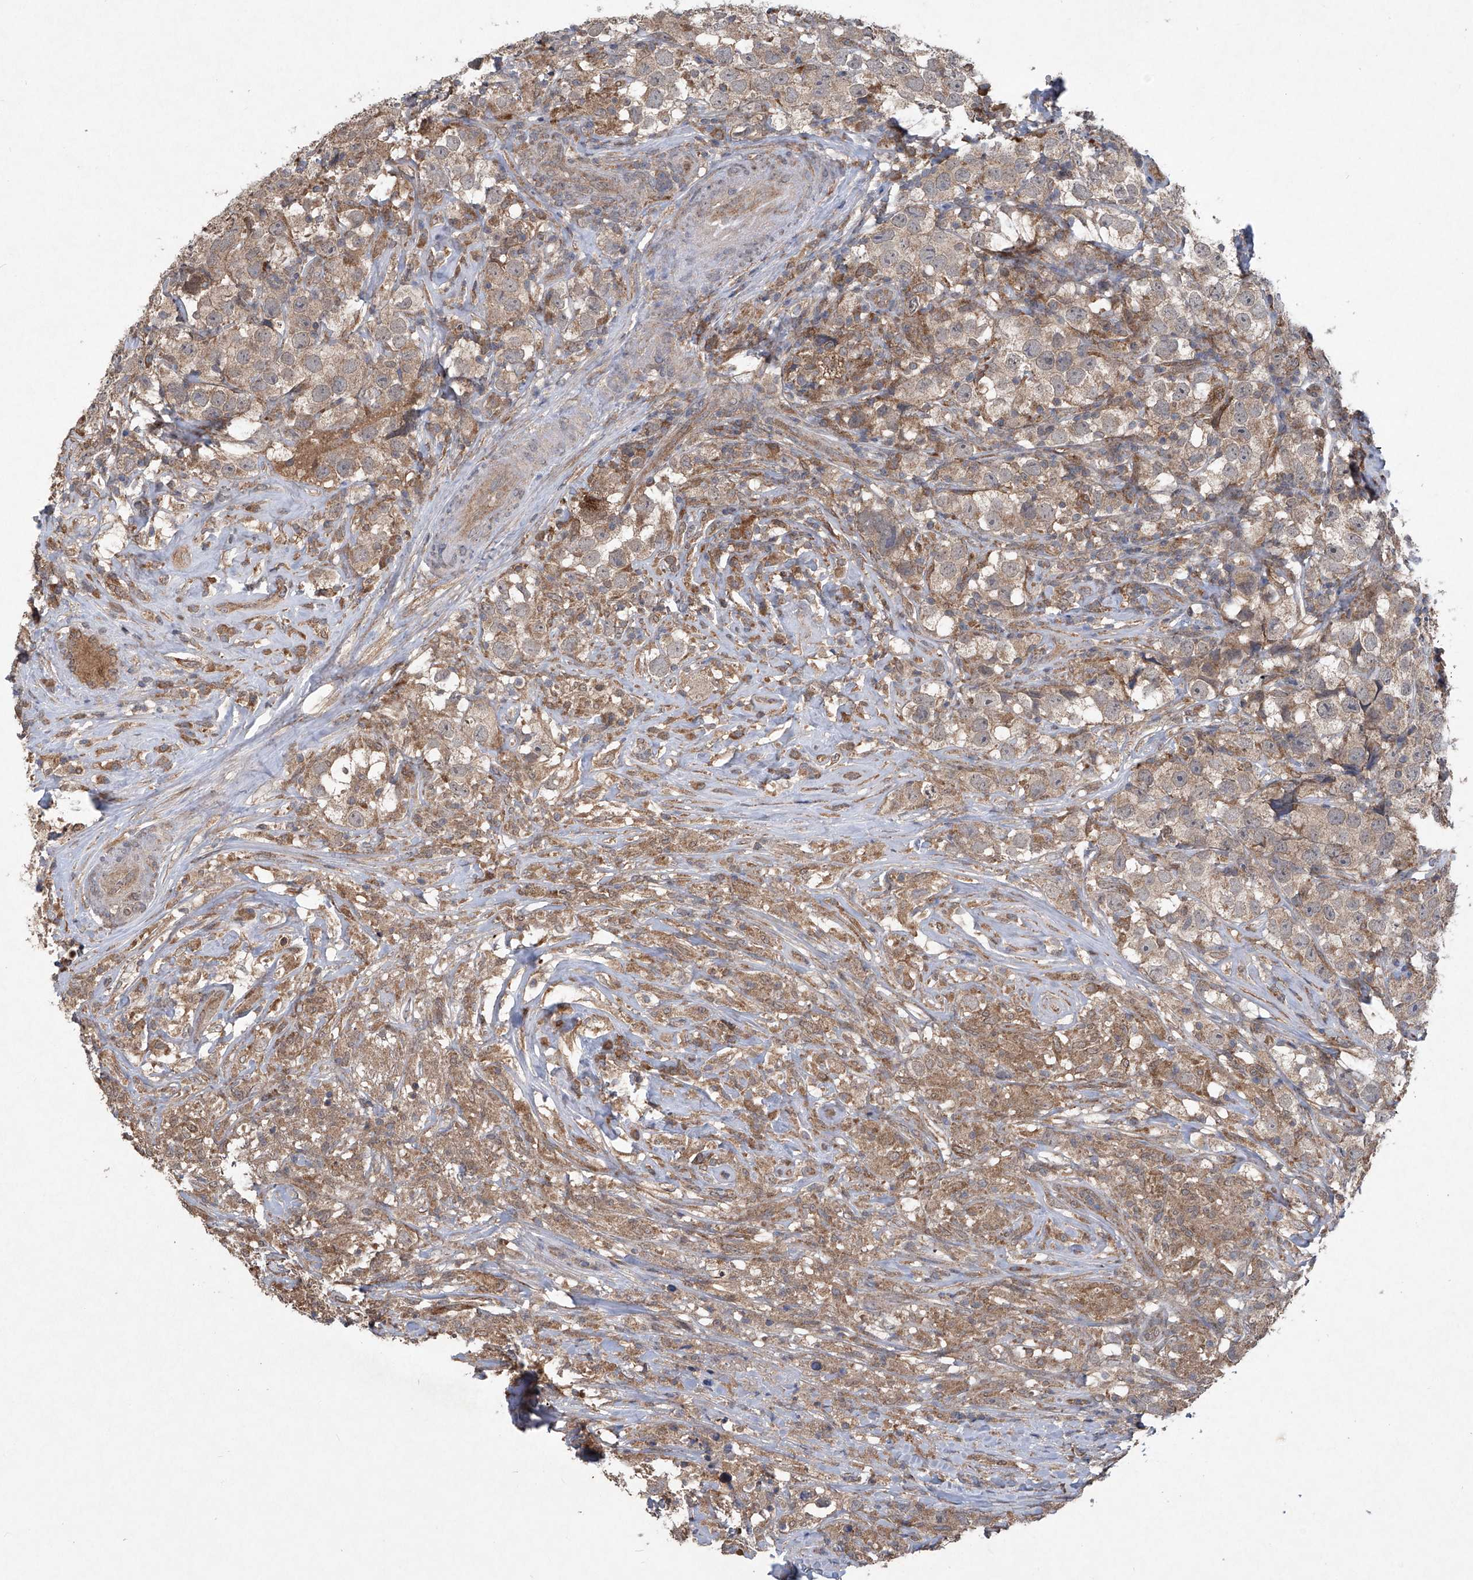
{"staining": {"intensity": "moderate", "quantity": ">75%", "location": "cytoplasmic/membranous"}, "tissue": "testis cancer", "cell_type": "Tumor cells", "image_type": "cancer", "snomed": [{"axis": "morphology", "description": "Seminoma, NOS"}, {"axis": "topography", "description": "Testis"}], "caption": "Testis cancer (seminoma) was stained to show a protein in brown. There is medium levels of moderate cytoplasmic/membranous positivity in approximately >75% of tumor cells.", "gene": "SUMF2", "patient": {"sex": "male", "age": 49}}